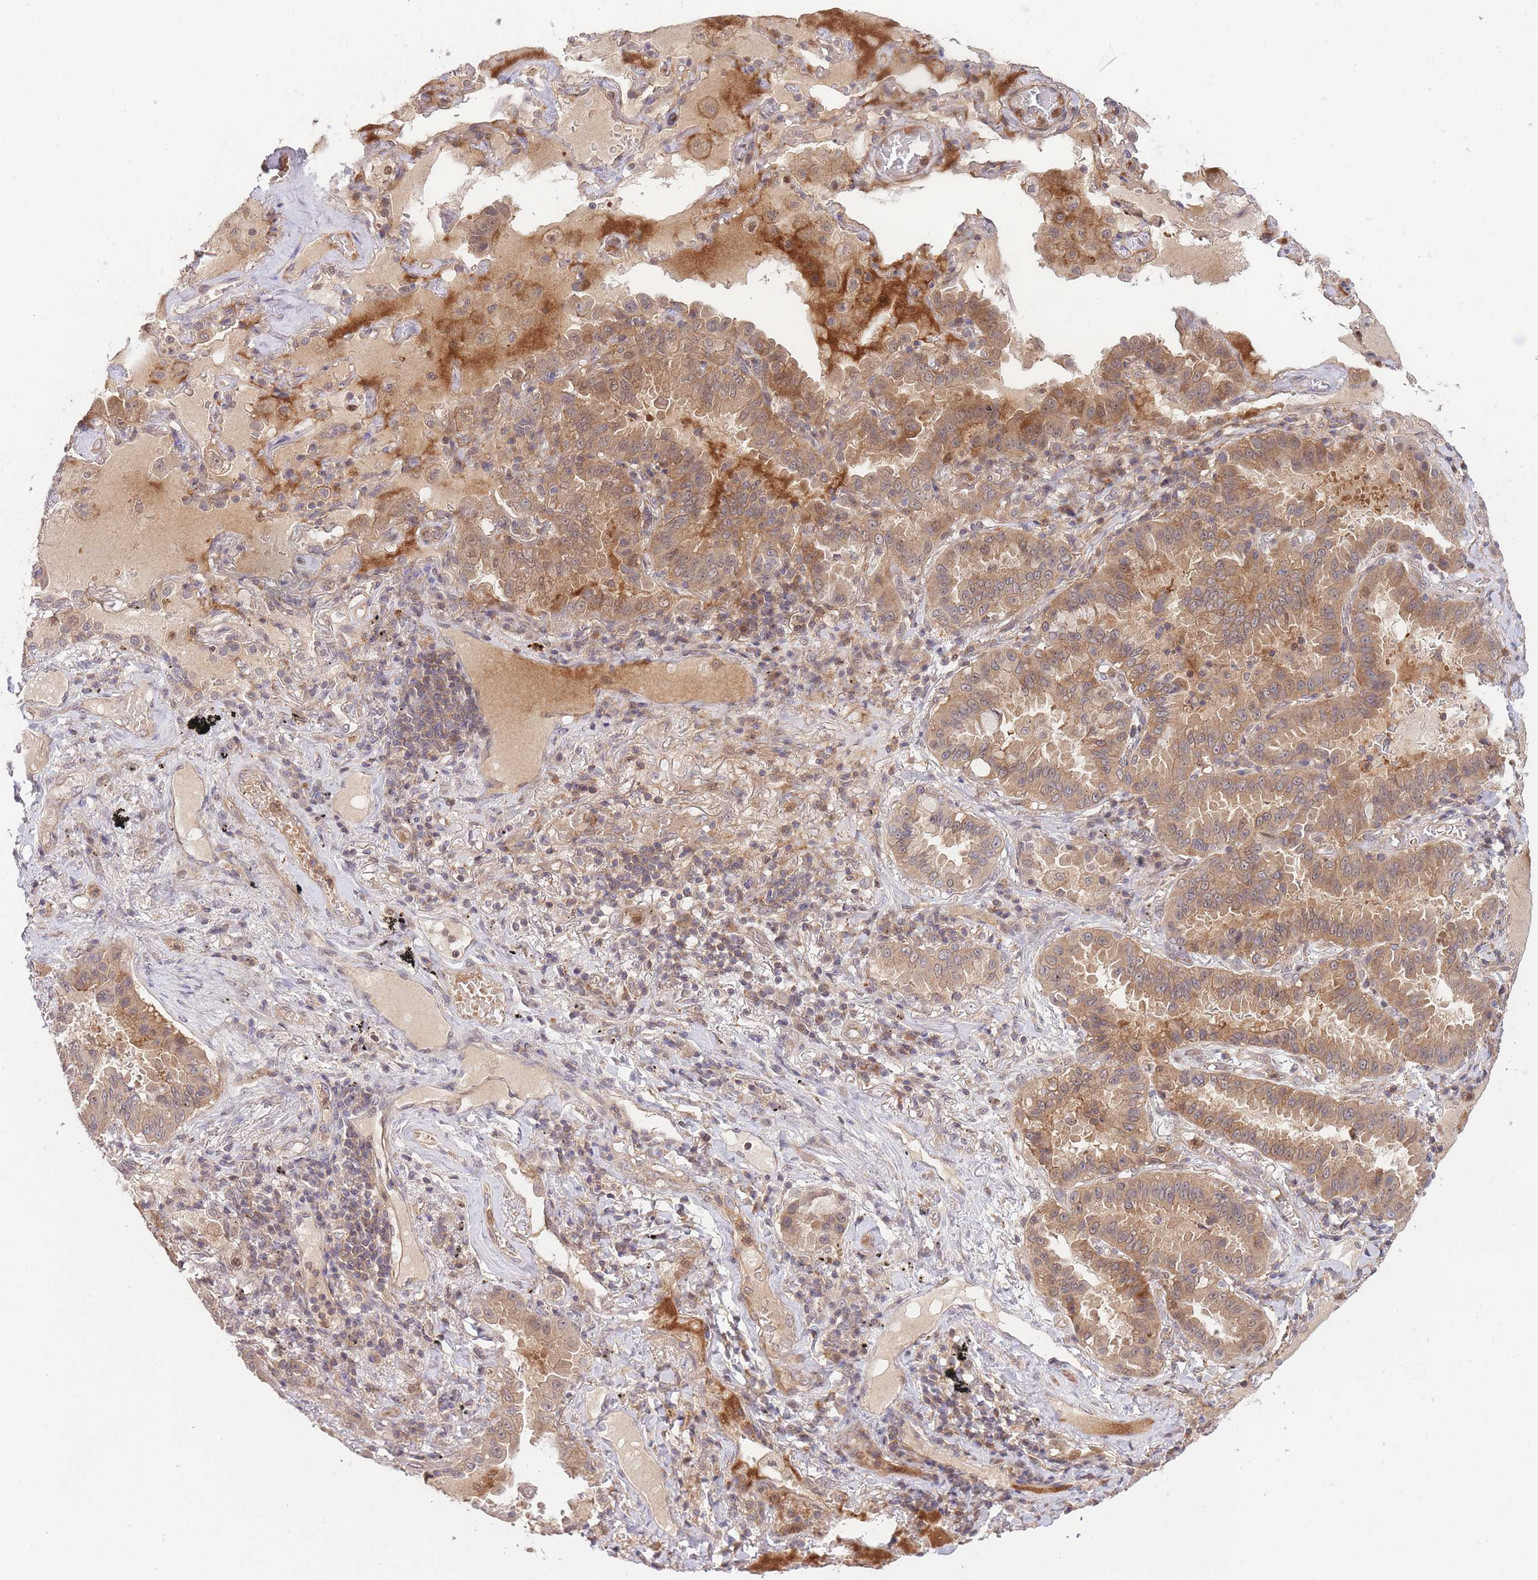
{"staining": {"intensity": "moderate", "quantity": ">75%", "location": "cytoplasmic/membranous"}, "tissue": "lung cancer", "cell_type": "Tumor cells", "image_type": "cancer", "snomed": [{"axis": "morphology", "description": "Squamous cell carcinoma, NOS"}, {"axis": "topography", "description": "Lung"}], "caption": "This is a photomicrograph of IHC staining of lung cancer (squamous cell carcinoma), which shows moderate expression in the cytoplasmic/membranous of tumor cells.", "gene": "ZNF304", "patient": {"sex": "male", "age": 74}}